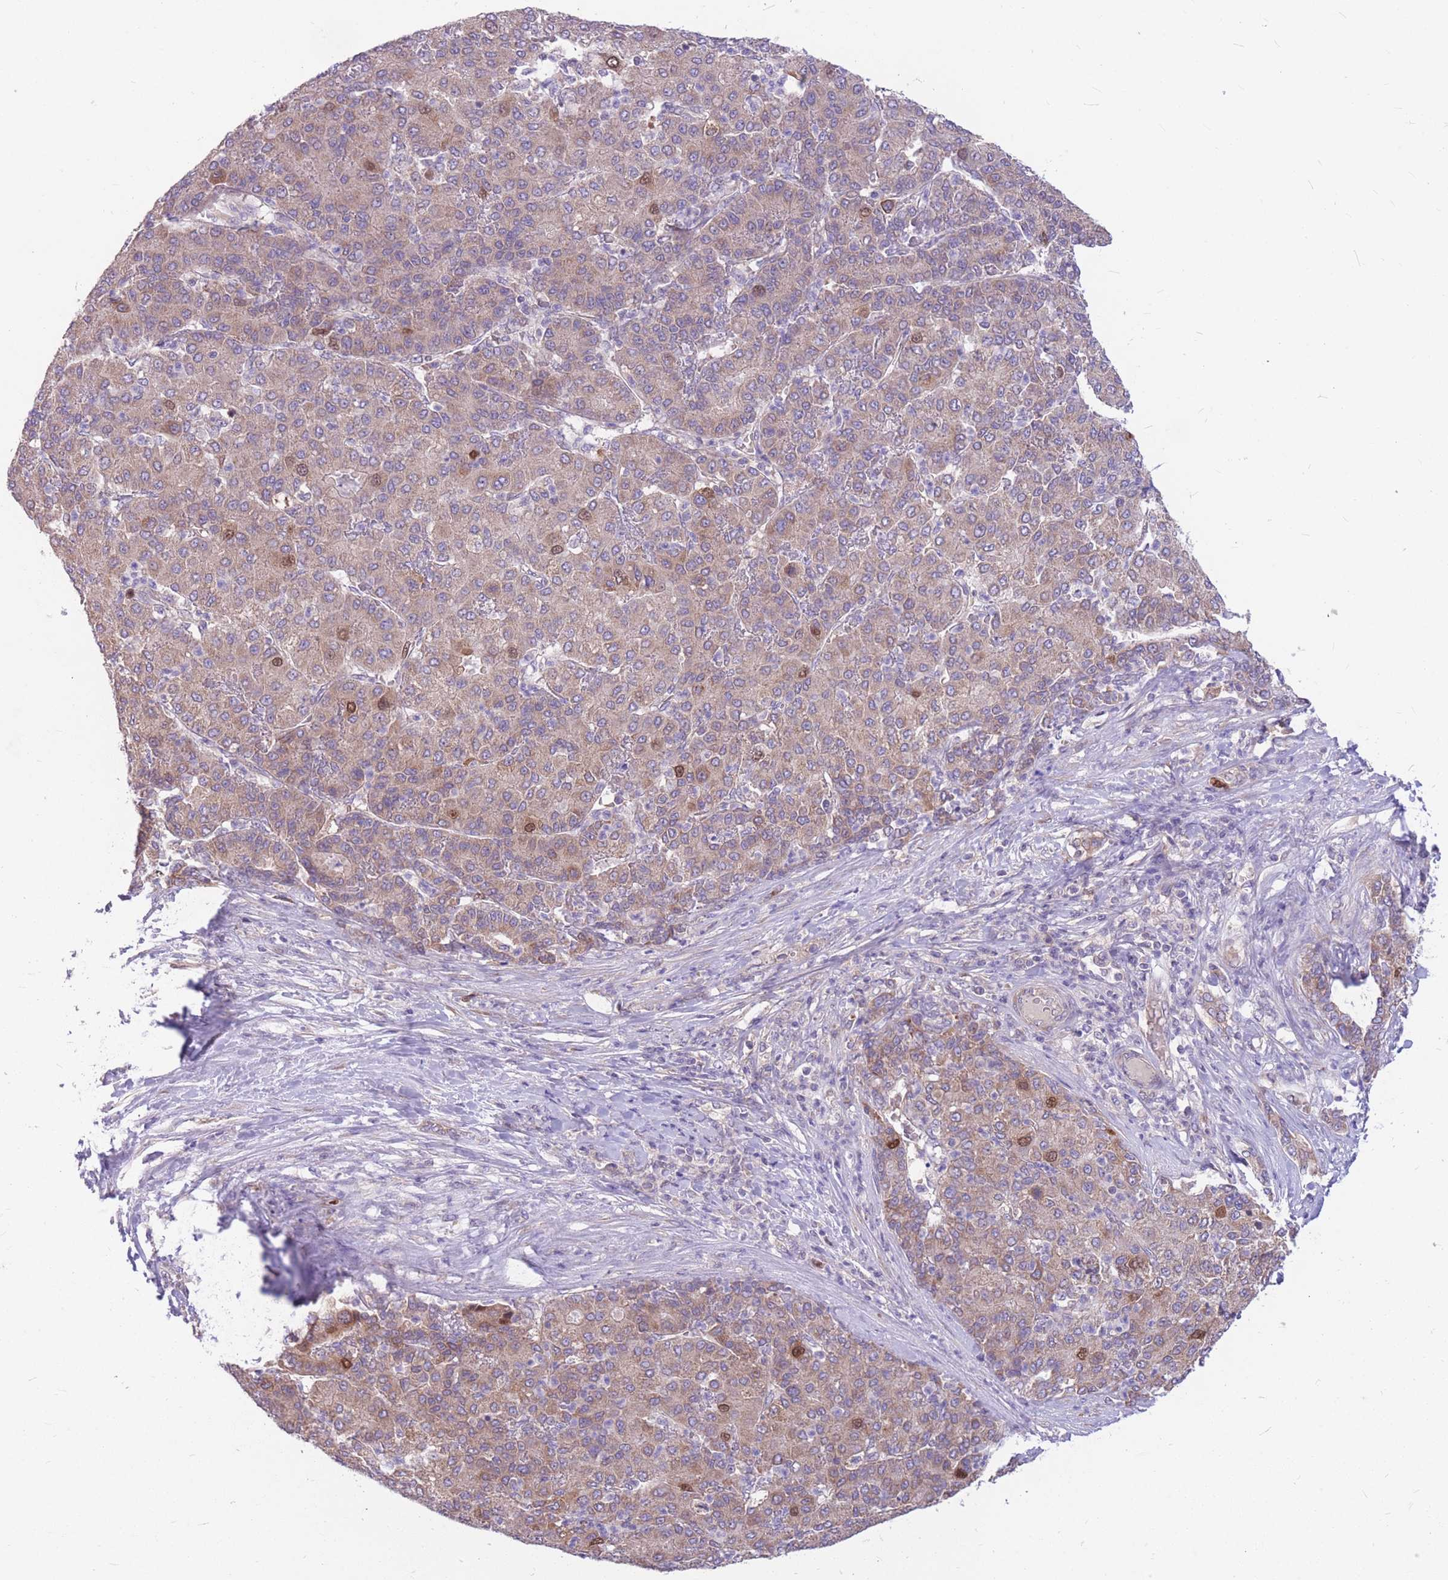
{"staining": {"intensity": "moderate", "quantity": "<25%", "location": "nuclear"}, "tissue": "liver cancer", "cell_type": "Tumor cells", "image_type": "cancer", "snomed": [{"axis": "morphology", "description": "Carcinoma, Hepatocellular, NOS"}, {"axis": "topography", "description": "Liver"}], "caption": "Immunohistochemical staining of liver cancer (hepatocellular carcinoma) shows low levels of moderate nuclear positivity in approximately <25% of tumor cells.", "gene": "GMNN", "patient": {"sex": "male", "age": 65}}